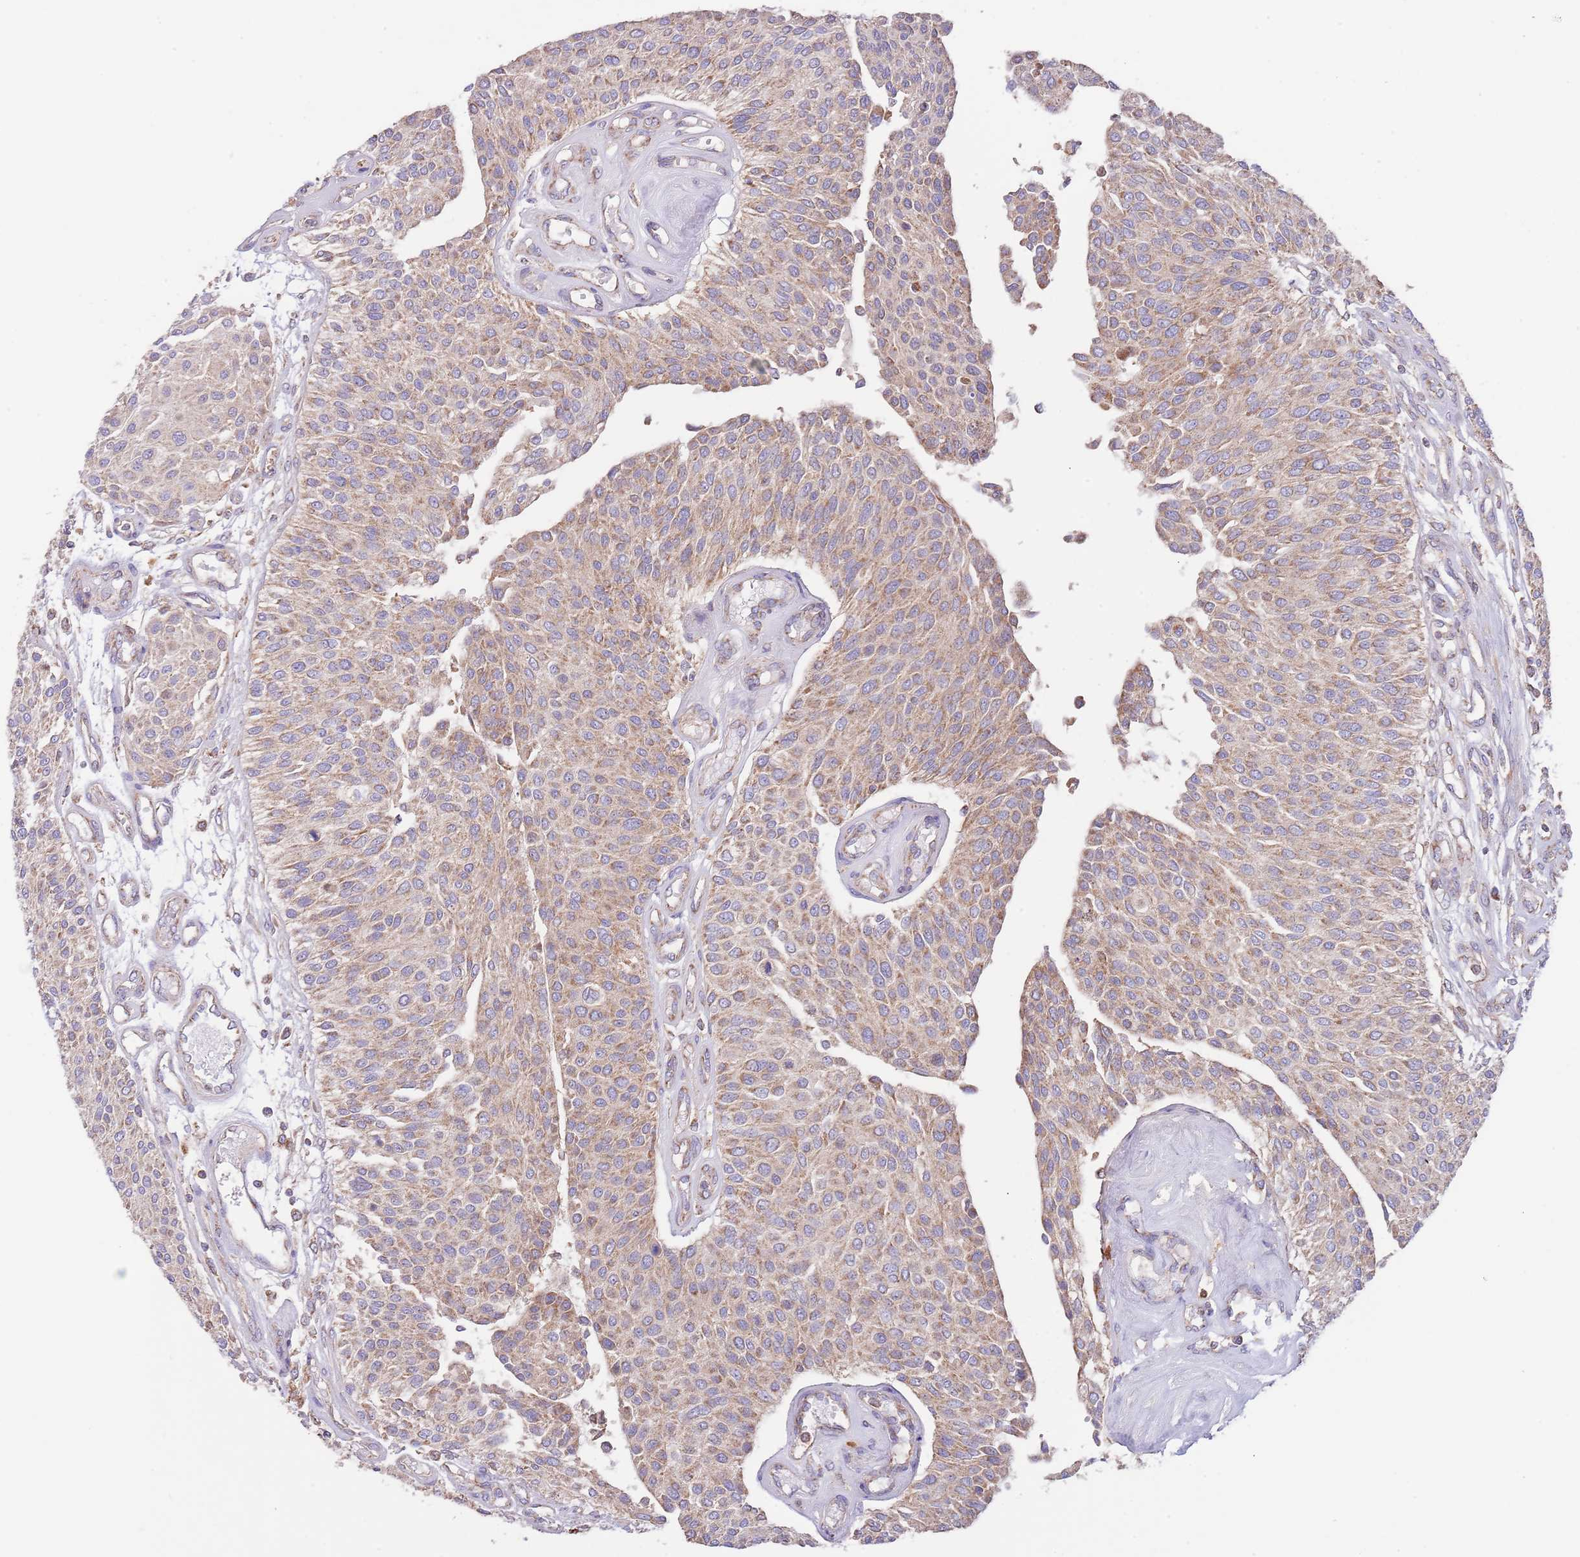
{"staining": {"intensity": "moderate", "quantity": ">75%", "location": "cytoplasmic/membranous"}, "tissue": "urothelial cancer", "cell_type": "Tumor cells", "image_type": "cancer", "snomed": [{"axis": "morphology", "description": "Urothelial carcinoma, NOS"}, {"axis": "topography", "description": "Urinary bladder"}], "caption": "Tumor cells reveal moderate cytoplasmic/membranous expression in approximately >75% of cells in transitional cell carcinoma. The staining is performed using DAB brown chromogen to label protein expression. The nuclei are counter-stained blue using hematoxylin.", "gene": "DNAJA3", "patient": {"sex": "male", "age": 55}}